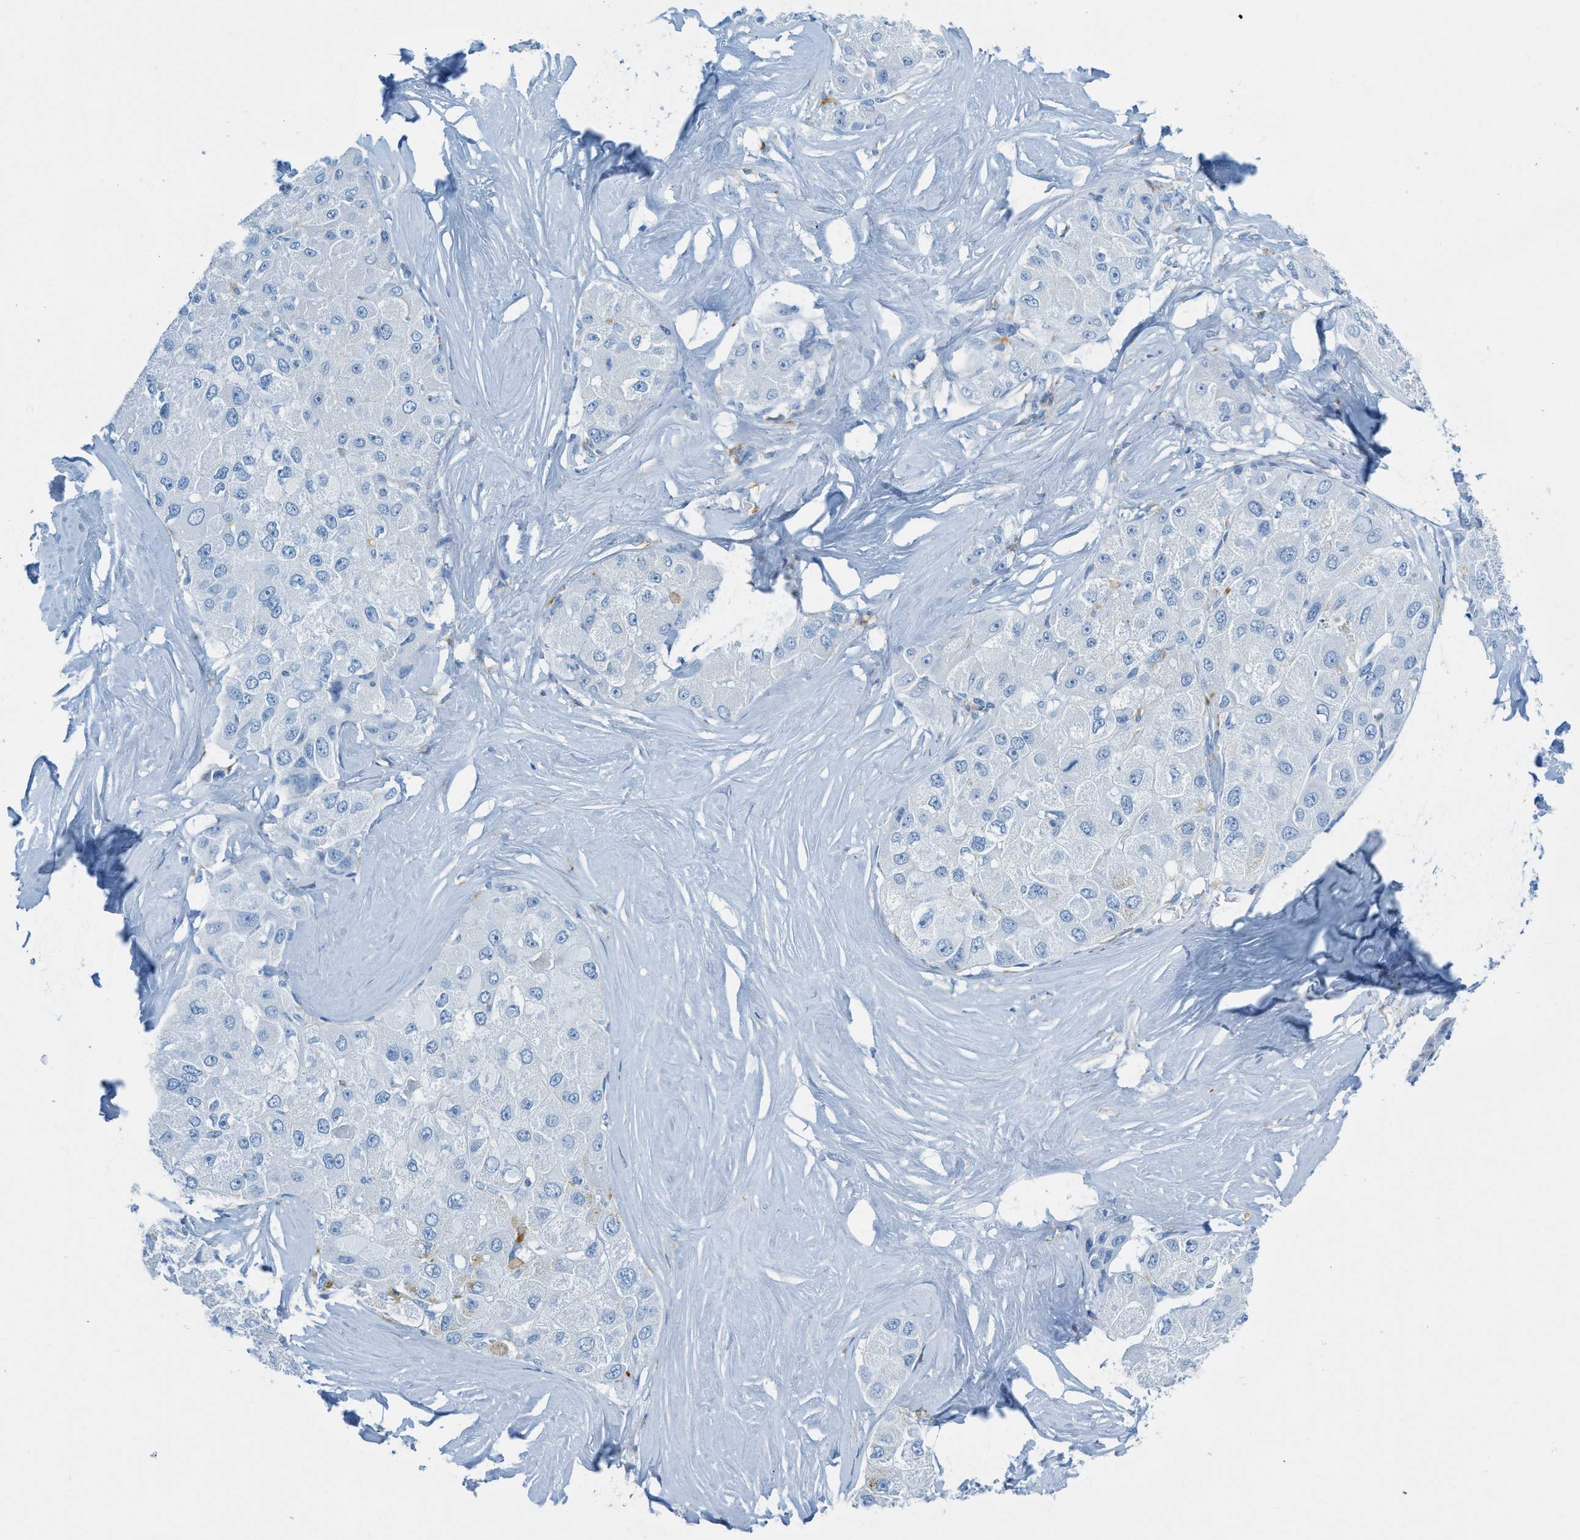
{"staining": {"intensity": "negative", "quantity": "none", "location": "none"}, "tissue": "liver cancer", "cell_type": "Tumor cells", "image_type": "cancer", "snomed": [{"axis": "morphology", "description": "Carcinoma, Hepatocellular, NOS"}, {"axis": "topography", "description": "Liver"}], "caption": "Tumor cells are negative for brown protein staining in hepatocellular carcinoma (liver).", "gene": "C21orf62", "patient": {"sex": "male", "age": 80}}